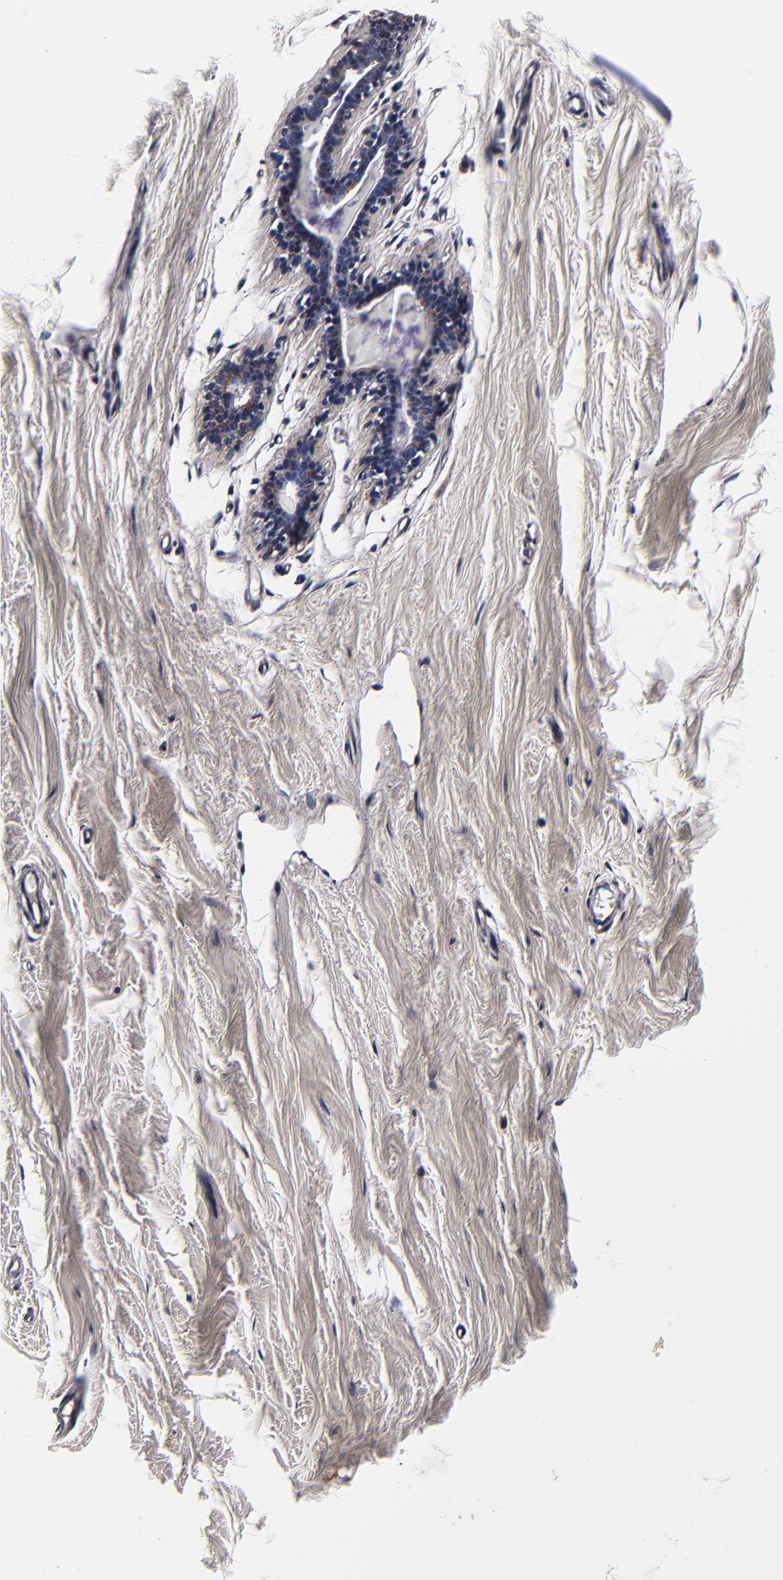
{"staining": {"intensity": "negative", "quantity": "none", "location": "none"}, "tissue": "breast", "cell_type": "Adipocytes", "image_type": "normal", "snomed": [{"axis": "morphology", "description": "Normal tissue, NOS"}, {"axis": "topography", "description": "Breast"}], "caption": "A photomicrograph of breast stained for a protein shows no brown staining in adipocytes. (Brightfield microscopy of DAB IHC at high magnification).", "gene": "MMP15", "patient": {"sex": "female", "age": 23}}